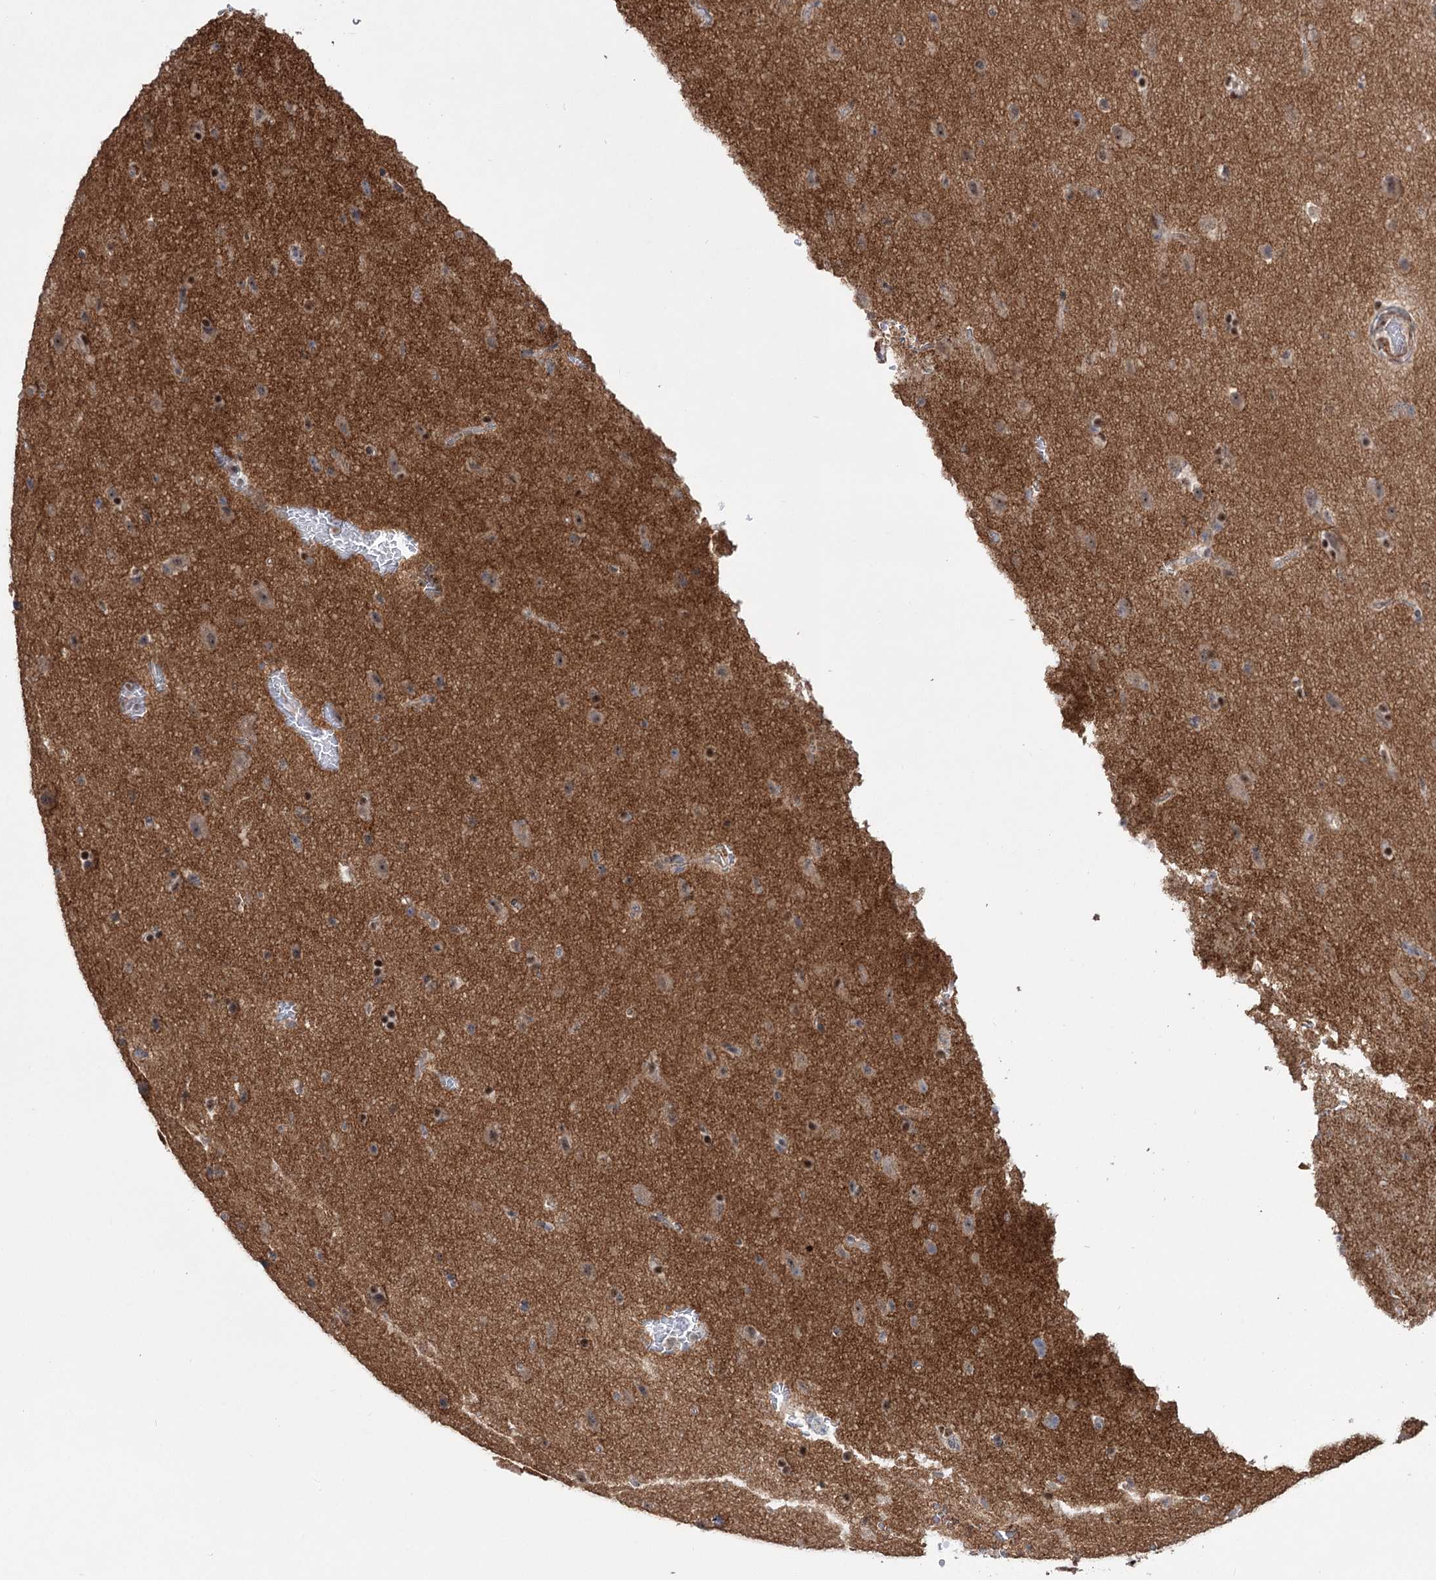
{"staining": {"intensity": "negative", "quantity": "none", "location": "none"}, "tissue": "glioma", "cell_type": "Tumor cells", "image_type": "cancer", "snomed": [{"axis": "morphology", "description": "Glioma, malignant, Low grade"}, {"axis": "topography", "description": "Brain"}], "caption": "This is an immunohistochemistry (IHC) image of glioma. There is no staining in tumor cells.", "gene": "ZSCAN23", "patient": {"sex": "female", "age": 37}}